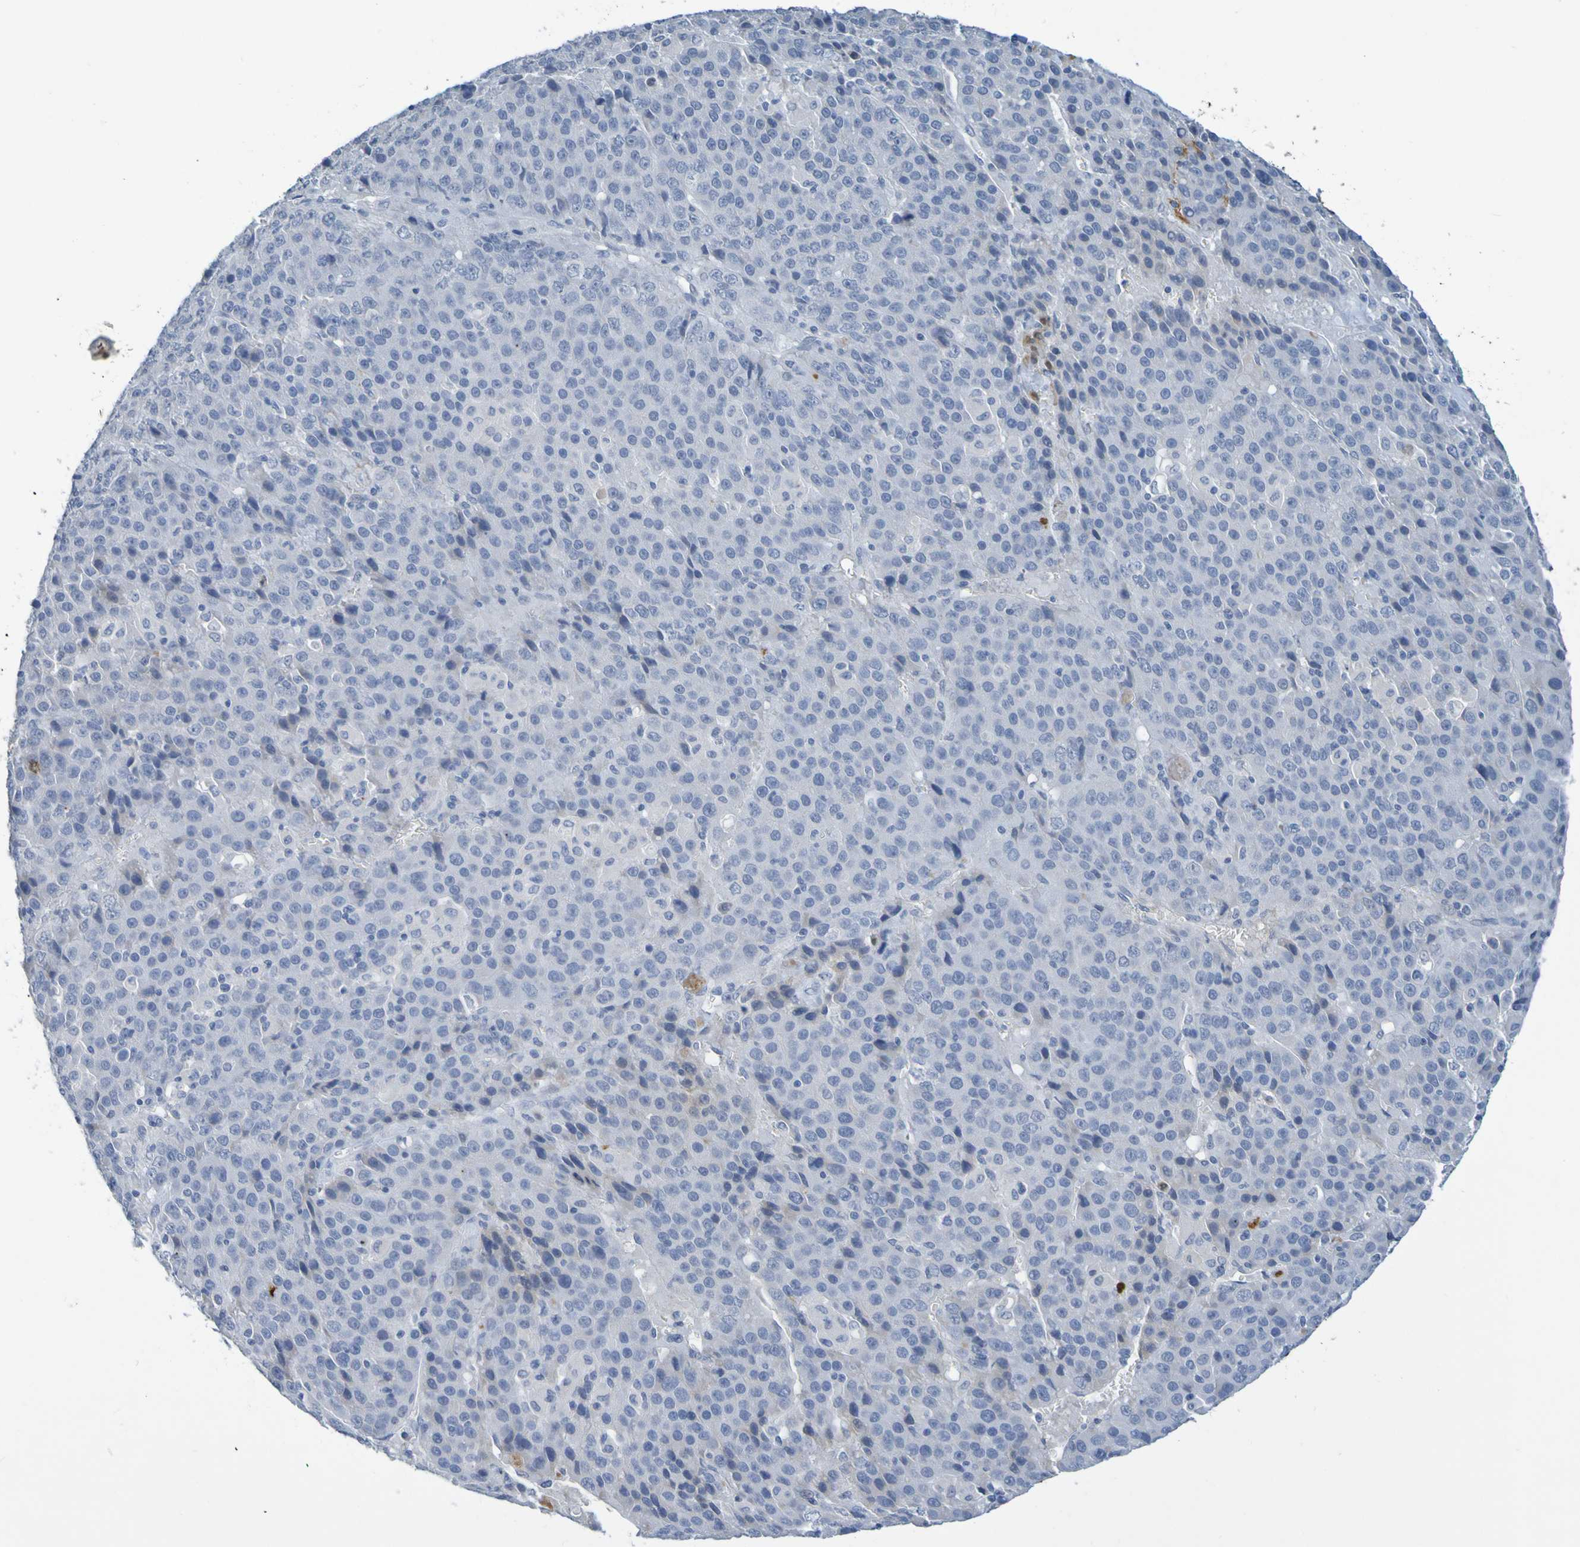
{"staining": {"intensity": "negative", "quantity": "none", "location": "none"}, "tissue": "liver cancer", "cell_type": "Tumor cells", "image_type": "cancer", "snomed": [{"axis": "morphology", "description": "Carcinoma, Hepatocellular, NOS"}, {"axis": "topography", "description": "Liver"}], "caption": "The micrograph demonstrates no significant expression in tumor cells of liver hepatocellular carcinoma. (DAB (3,3'-diaminobenzidine) IHC with hematoxylin counter stain).", "gene": "IL10", "patient": {"sex": "female", "age": 53}}